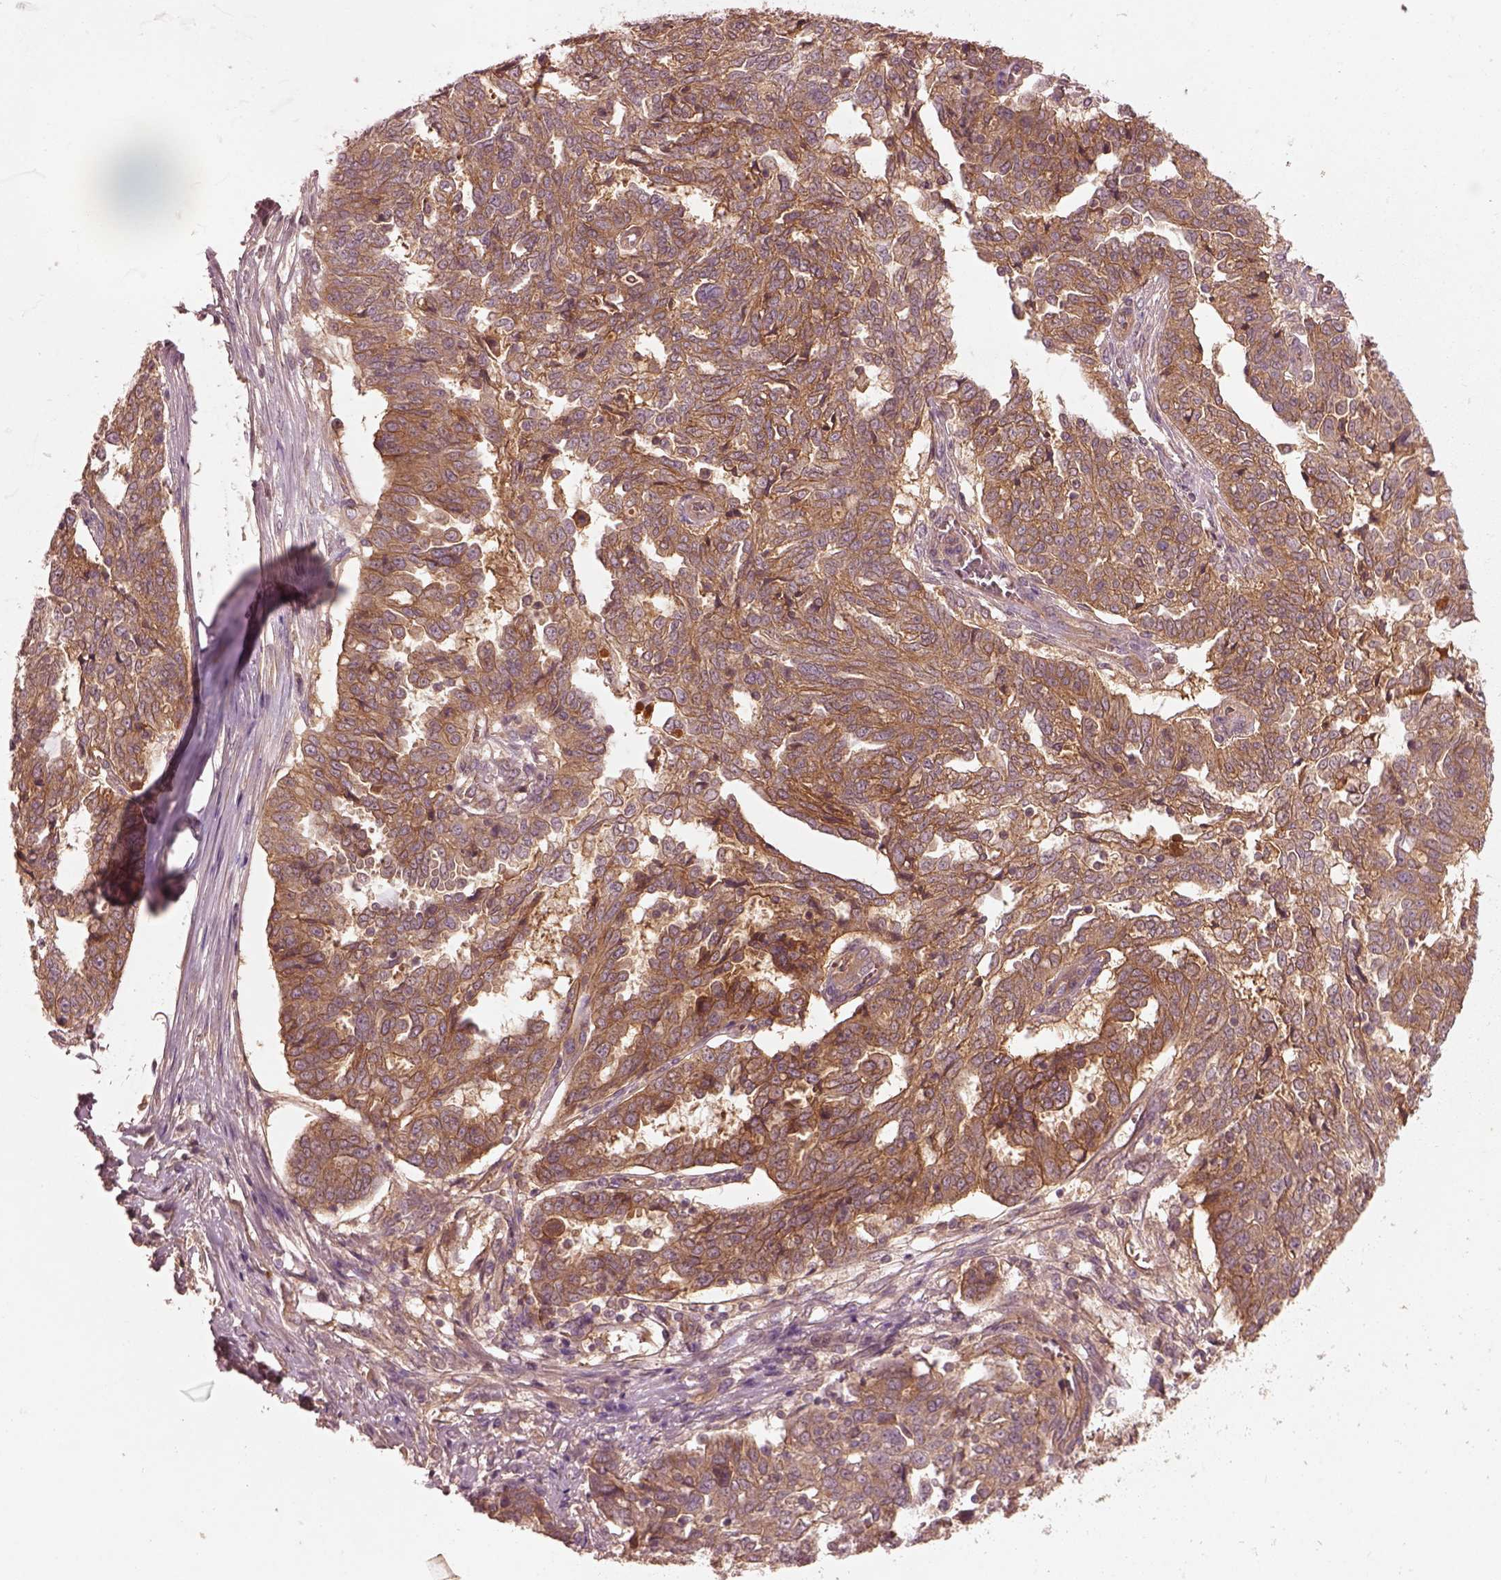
{"staining": {"intensity": "moderate", "quantity": ">75%", "location": "cytoplasmic/membranous"}, "tissue": "ovarian cancer", "cell_type": "Tumor cells", "image_type": "cancer", "snomed": [{"axis": "morphology", "description": "Cystadenocarcinoma, serous, NOS"}, {"axis": "topography", "description": "Ovary"}], "caption": "Moderate cytoplasmic/membranous protein expression is identified in about >75% of tumor cells in ovarian cancer (serous cystadenocarcinoma). The protein is stained brown, and the nuclei are stained in blue (DAB IHC with brightfield microscopy, high magnification).", "gene": "FAM234A", "patient": {"sex": "female", "age": 67}}